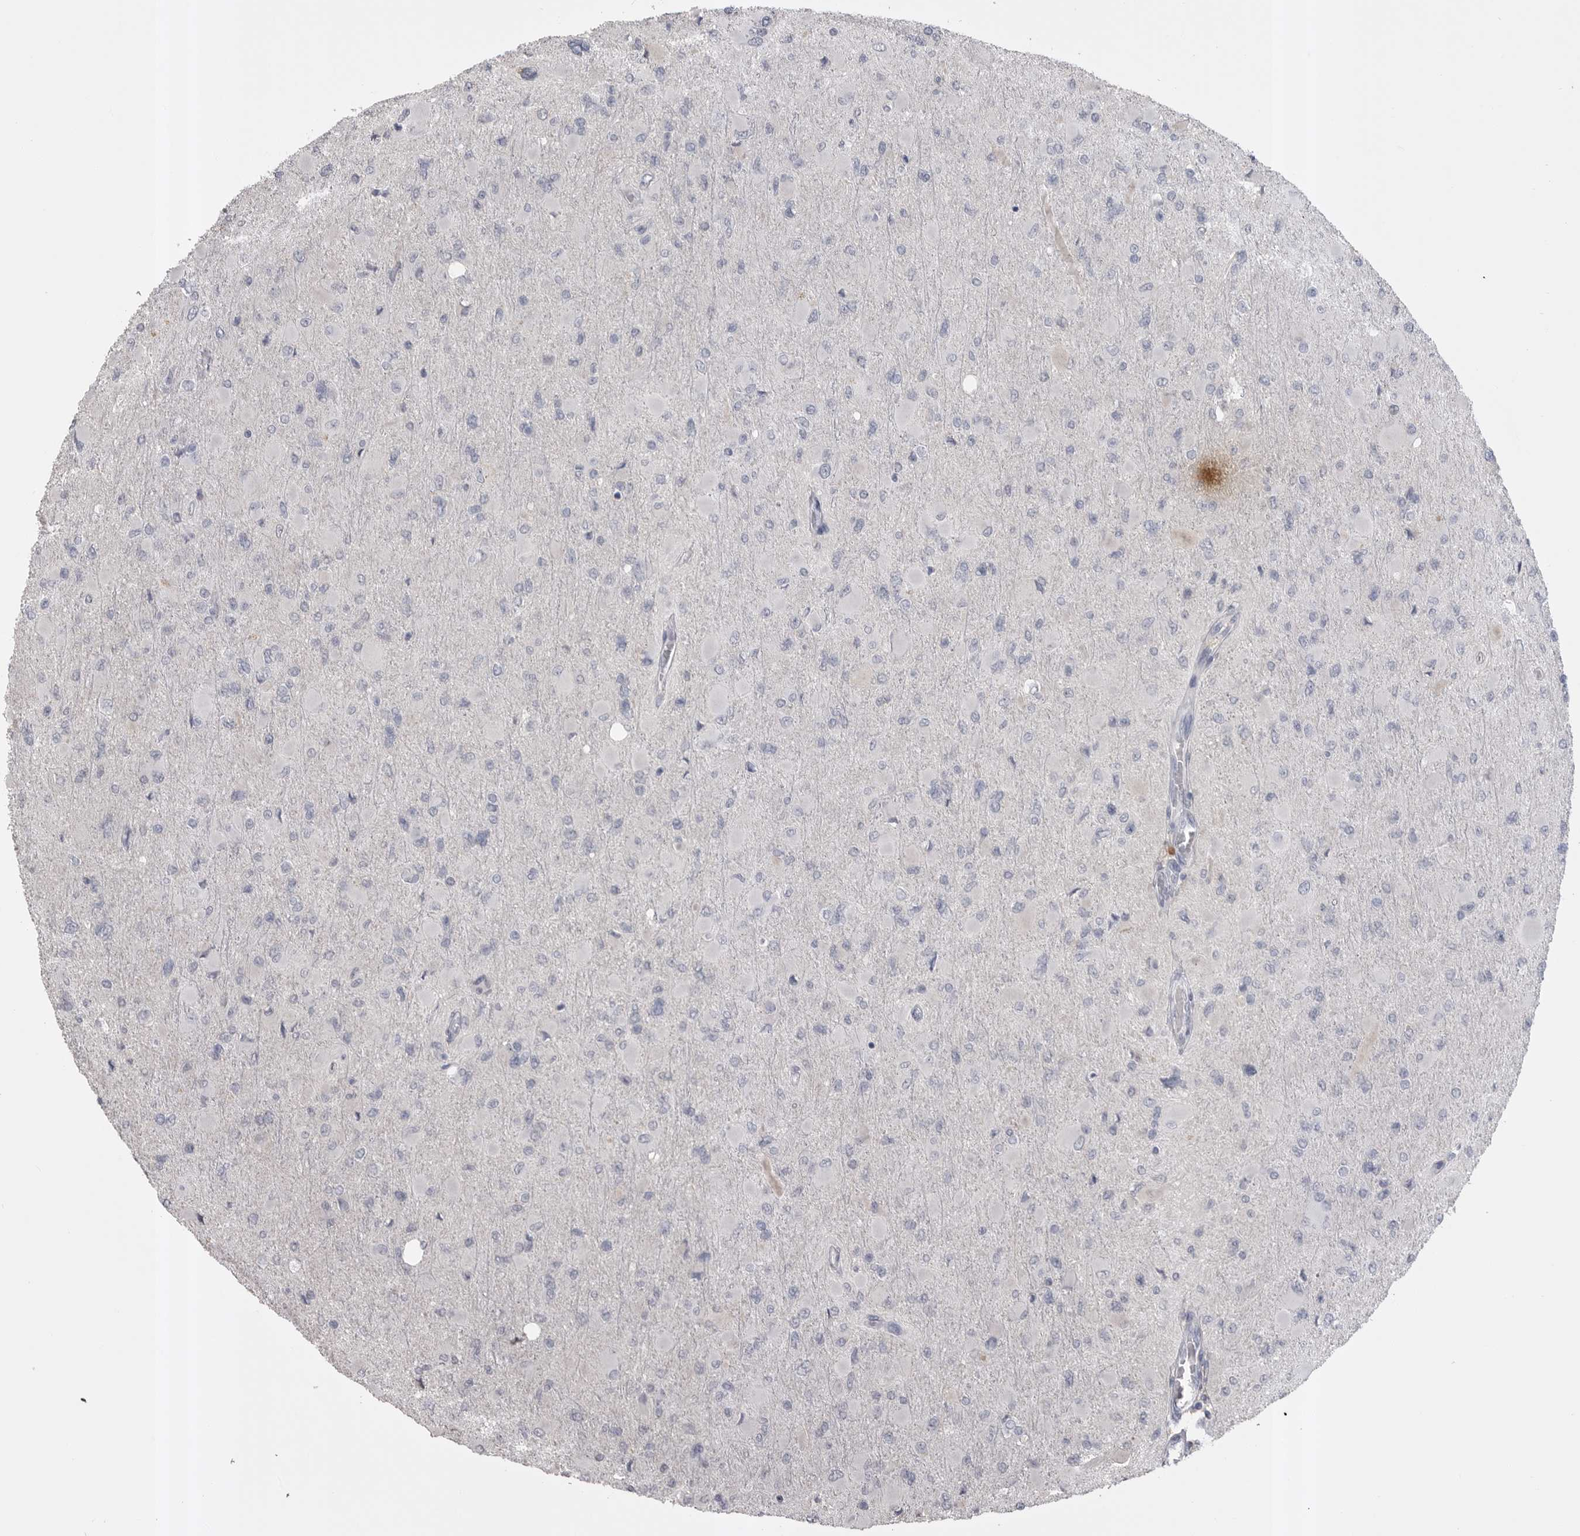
{"staining": {"intensity": "negative", "quantity": "none", "location": "none"}, "tissue": "glioma", "cell_type": "Tumor cells", "image_type": "cancer", "snomed": [{"axis": "morphology", "description": "Glioma, malignant, High grade"}, {"axis": "topography", "description": "Cerebral cortex"}], "caption": "Immunohistochemistry histopathology image of human glioma stained for a protein (brown), which shows no positivity in tumor cells.", "gene": "AHSG", "patient": {"sex": "female", "age": 36}}